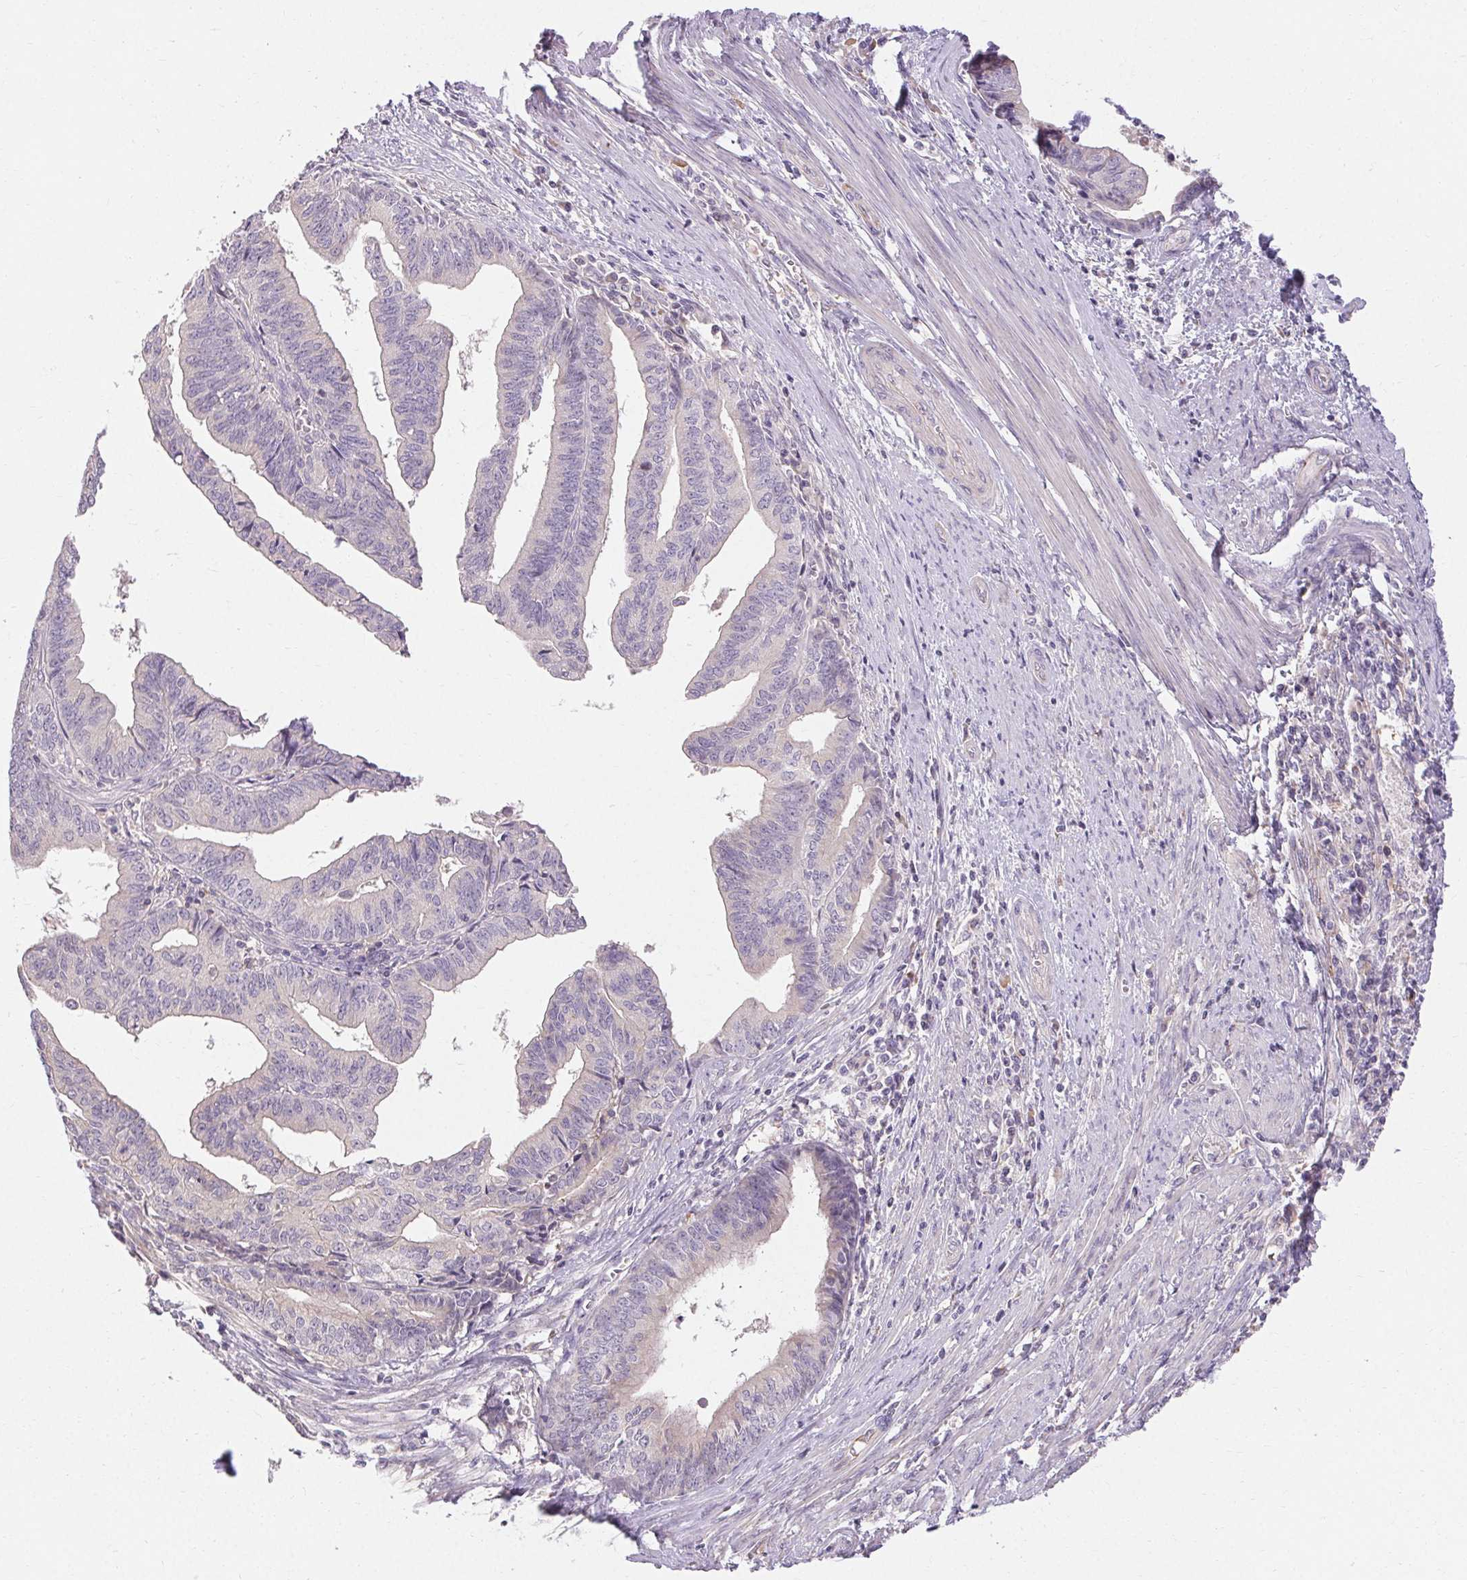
{"staining": {"intensity": "negative", "quantity": "none", "location": "none"}, "tissue": "endometrial cancer", "cell_type": "Tumor cells", "image_type": "cancer", "snomed": [{"axis": "morphology", "description": "Adenocarcinoma, NOS"}, {"axis": "topography", "description": "Endometrium"}], "caption": "Adenocarcinoma (endometrial) stained for a protein using immunohistochemistry (IHC) shows no expression tumor cells.", "gene": "TMEM52B", "patient": {"sex": "female", "age": 65}}